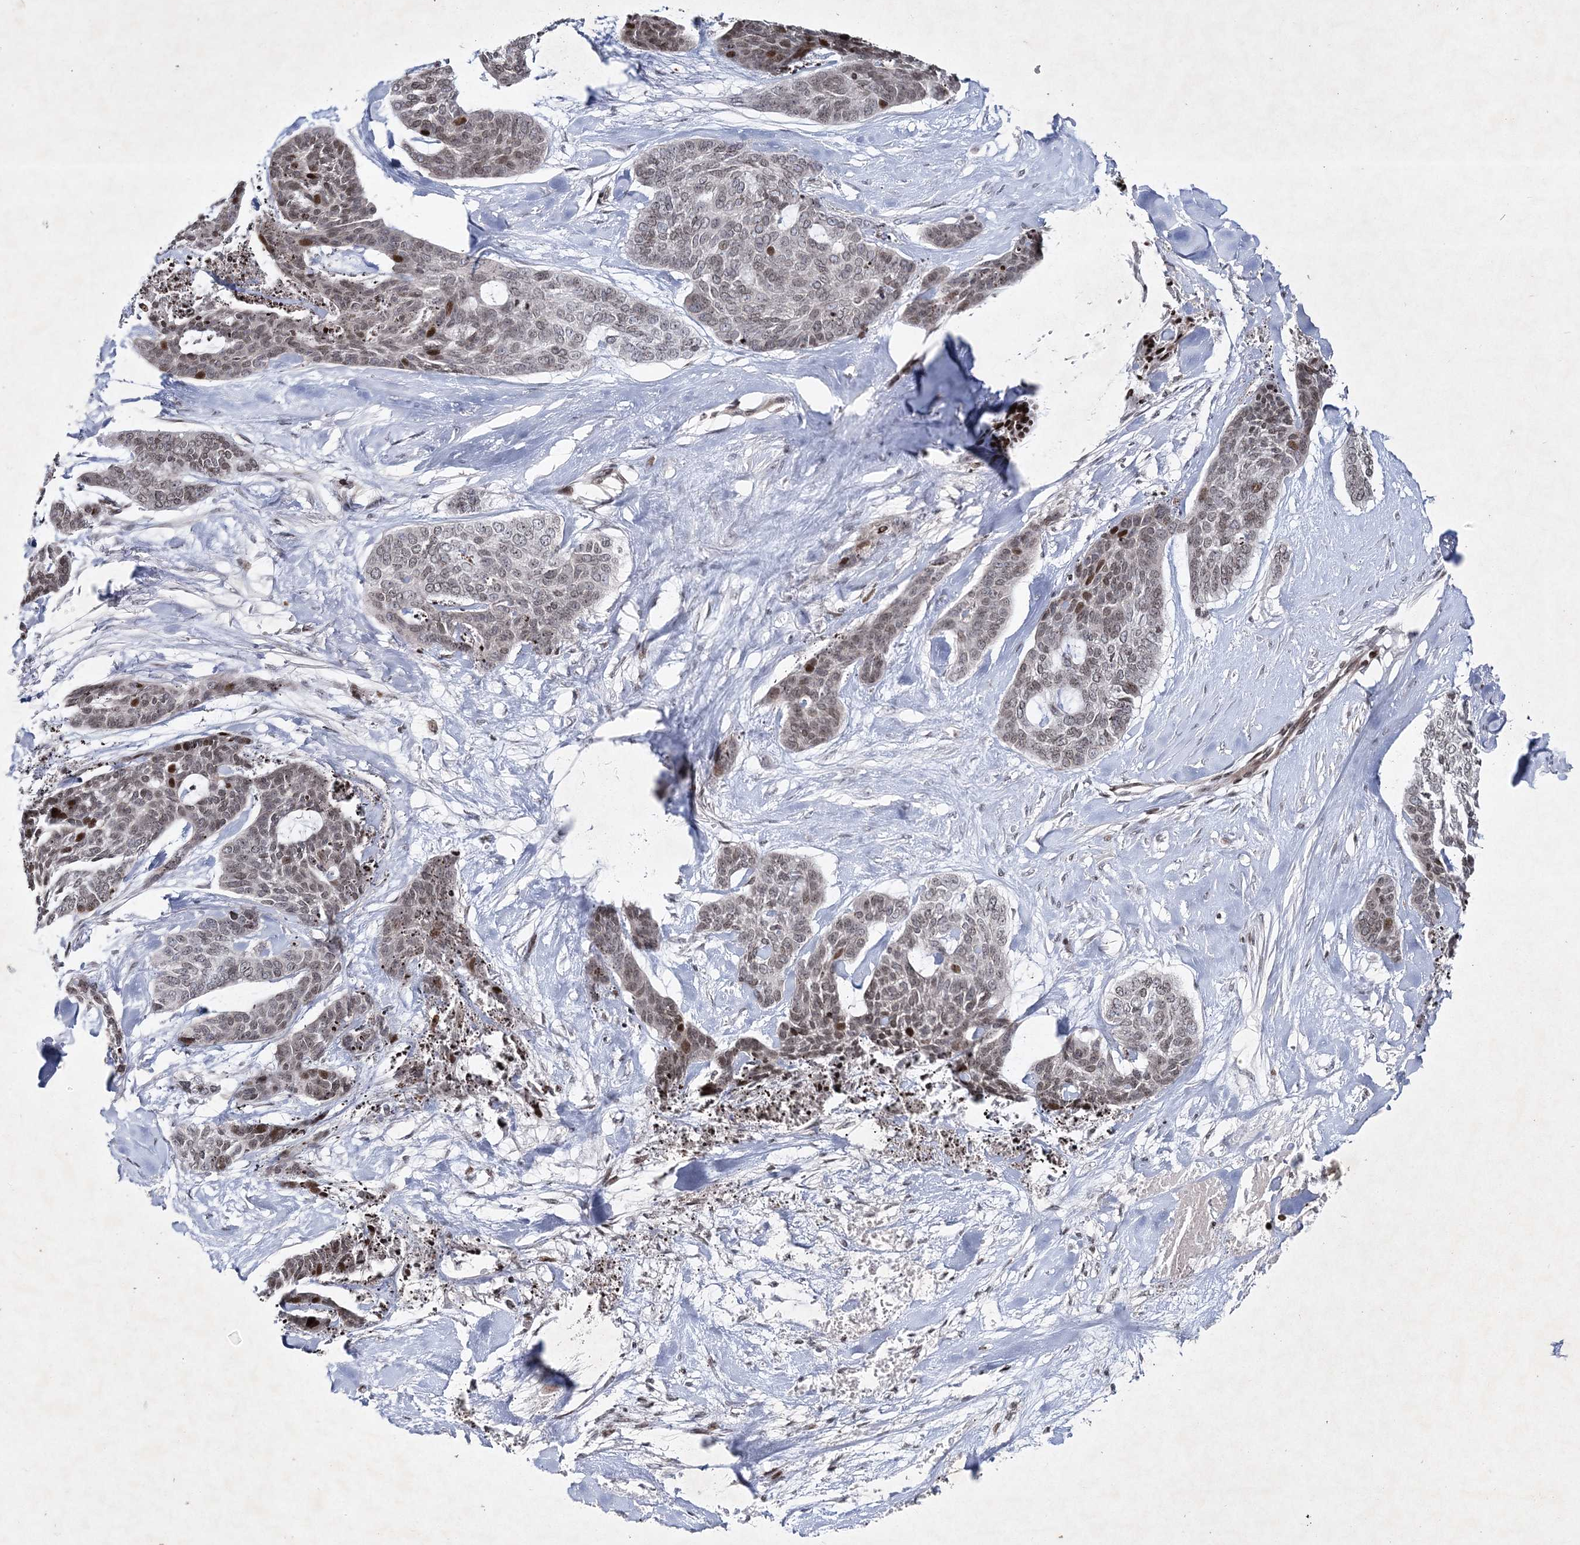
{"staining": {"intensity": "weak", "quantity": "<25%", "location": "nuclear"}, "tissue": "skin cancer", "cell_type": "Tumor cells", "image_type": "cancer", "snomed": [{"axis": "morphology", "description": "Basal cell carcinoma"}, {"axis": "topography", "description": "Skin"}], "caption": "Image shows no protein expression in tumor cells of skin cancer (basal cell carcinoma) tissue.", "gene": "SMIM29", "patient": {"sex": "female", "age": 64}}